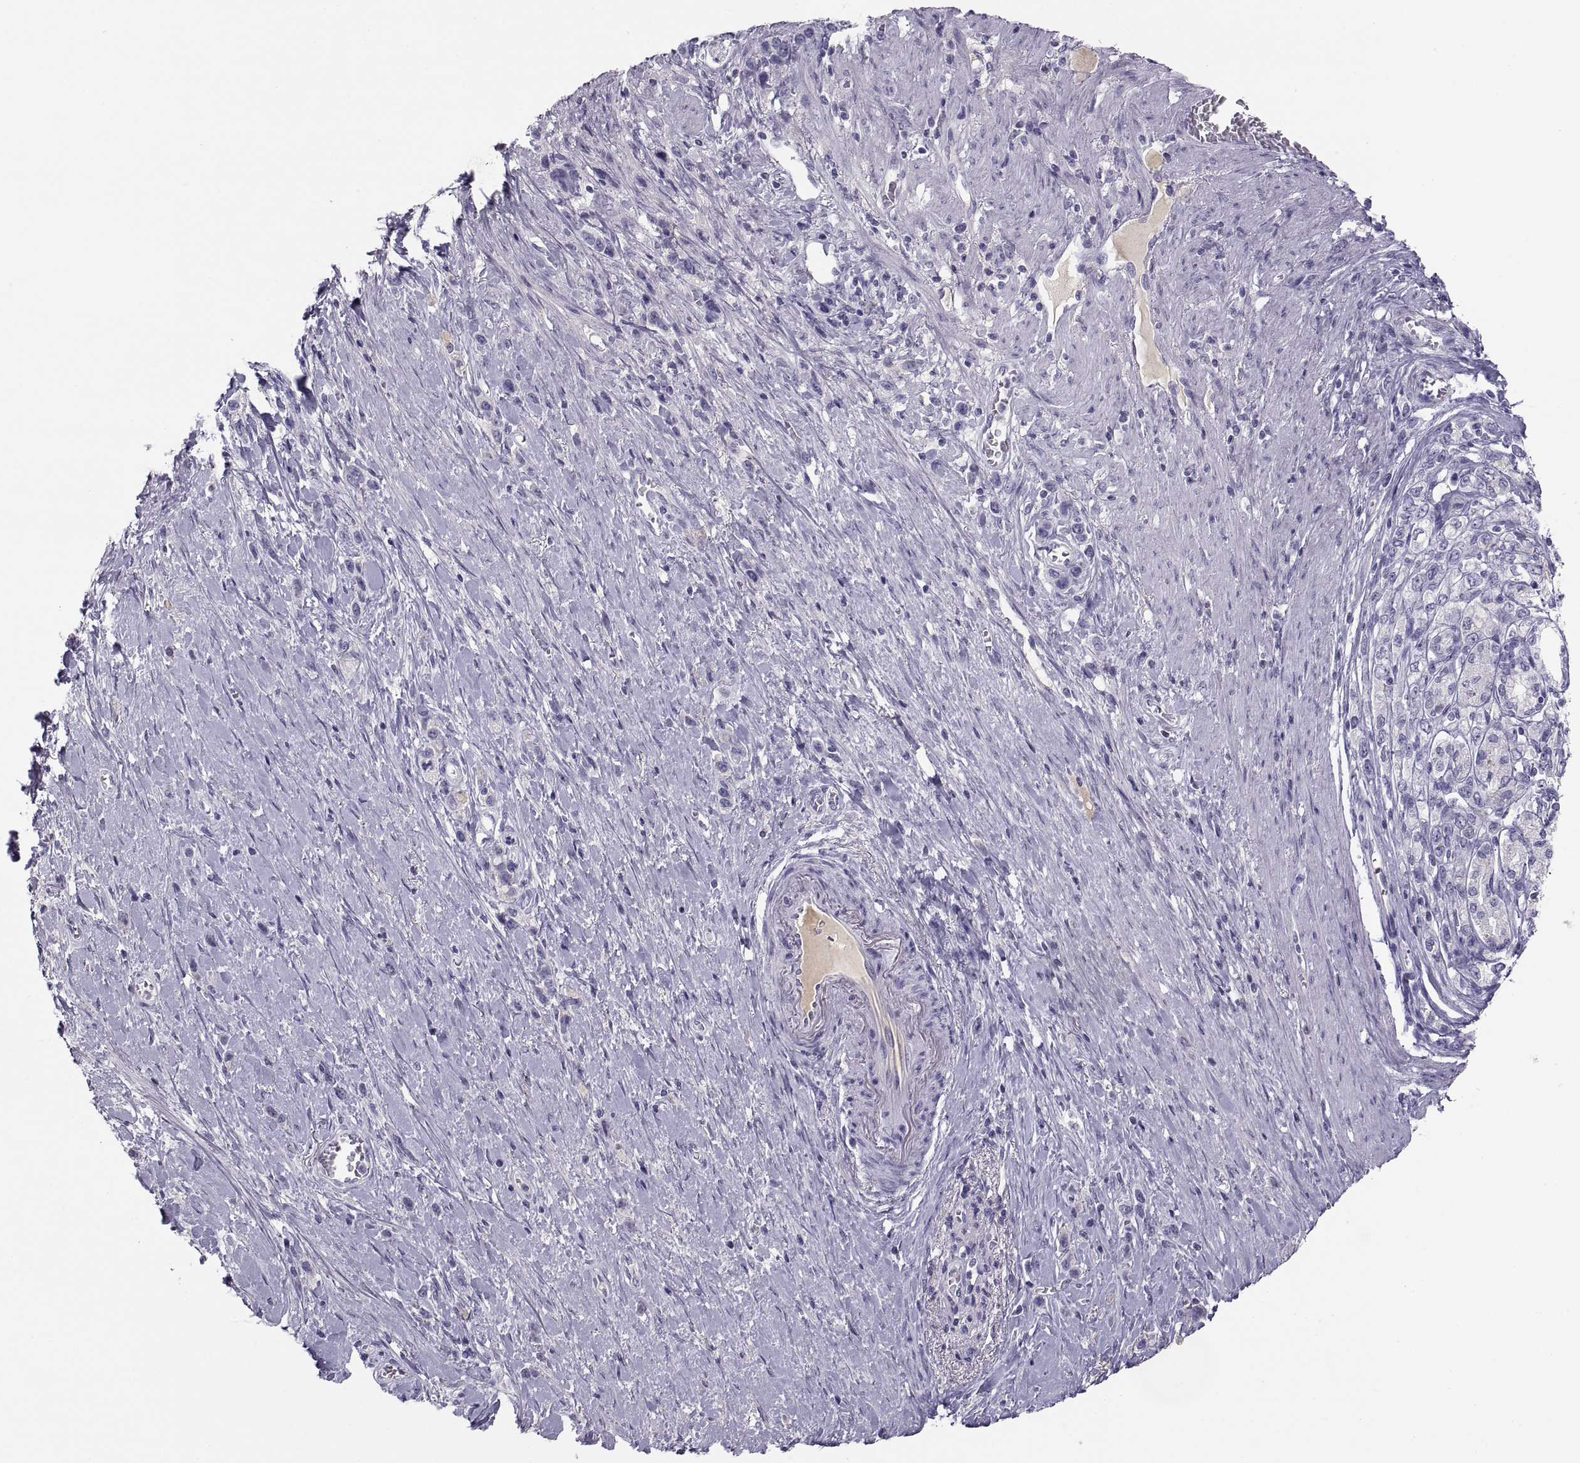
{"staining": {"intensity": "negative", "quantity": "none", "location": "none"}, "tissue": "stomach cancer", "cell_type": "Tumor cells", "image_type": "cancer", "snomed": [{"axis": "morphology", "description": "Normal tissue, NOS"}, {"axis": "morphology", "description": "Adenocarcinoma, NOS"}, {"axis": "morphology", "description": "Adenocarcinoma, High grade"}, {"axis": "topography", "description": "Stomach, upper"}, {"axis": "topography", "description": "Stomach"}], "caption": "Immunohistochemistry of adenocarcinoma (high-grade) (stomach) reveals no expression in tumor cells.", "gene": "MAGEB2", "patient": {"sex": "female", "age": 65}}